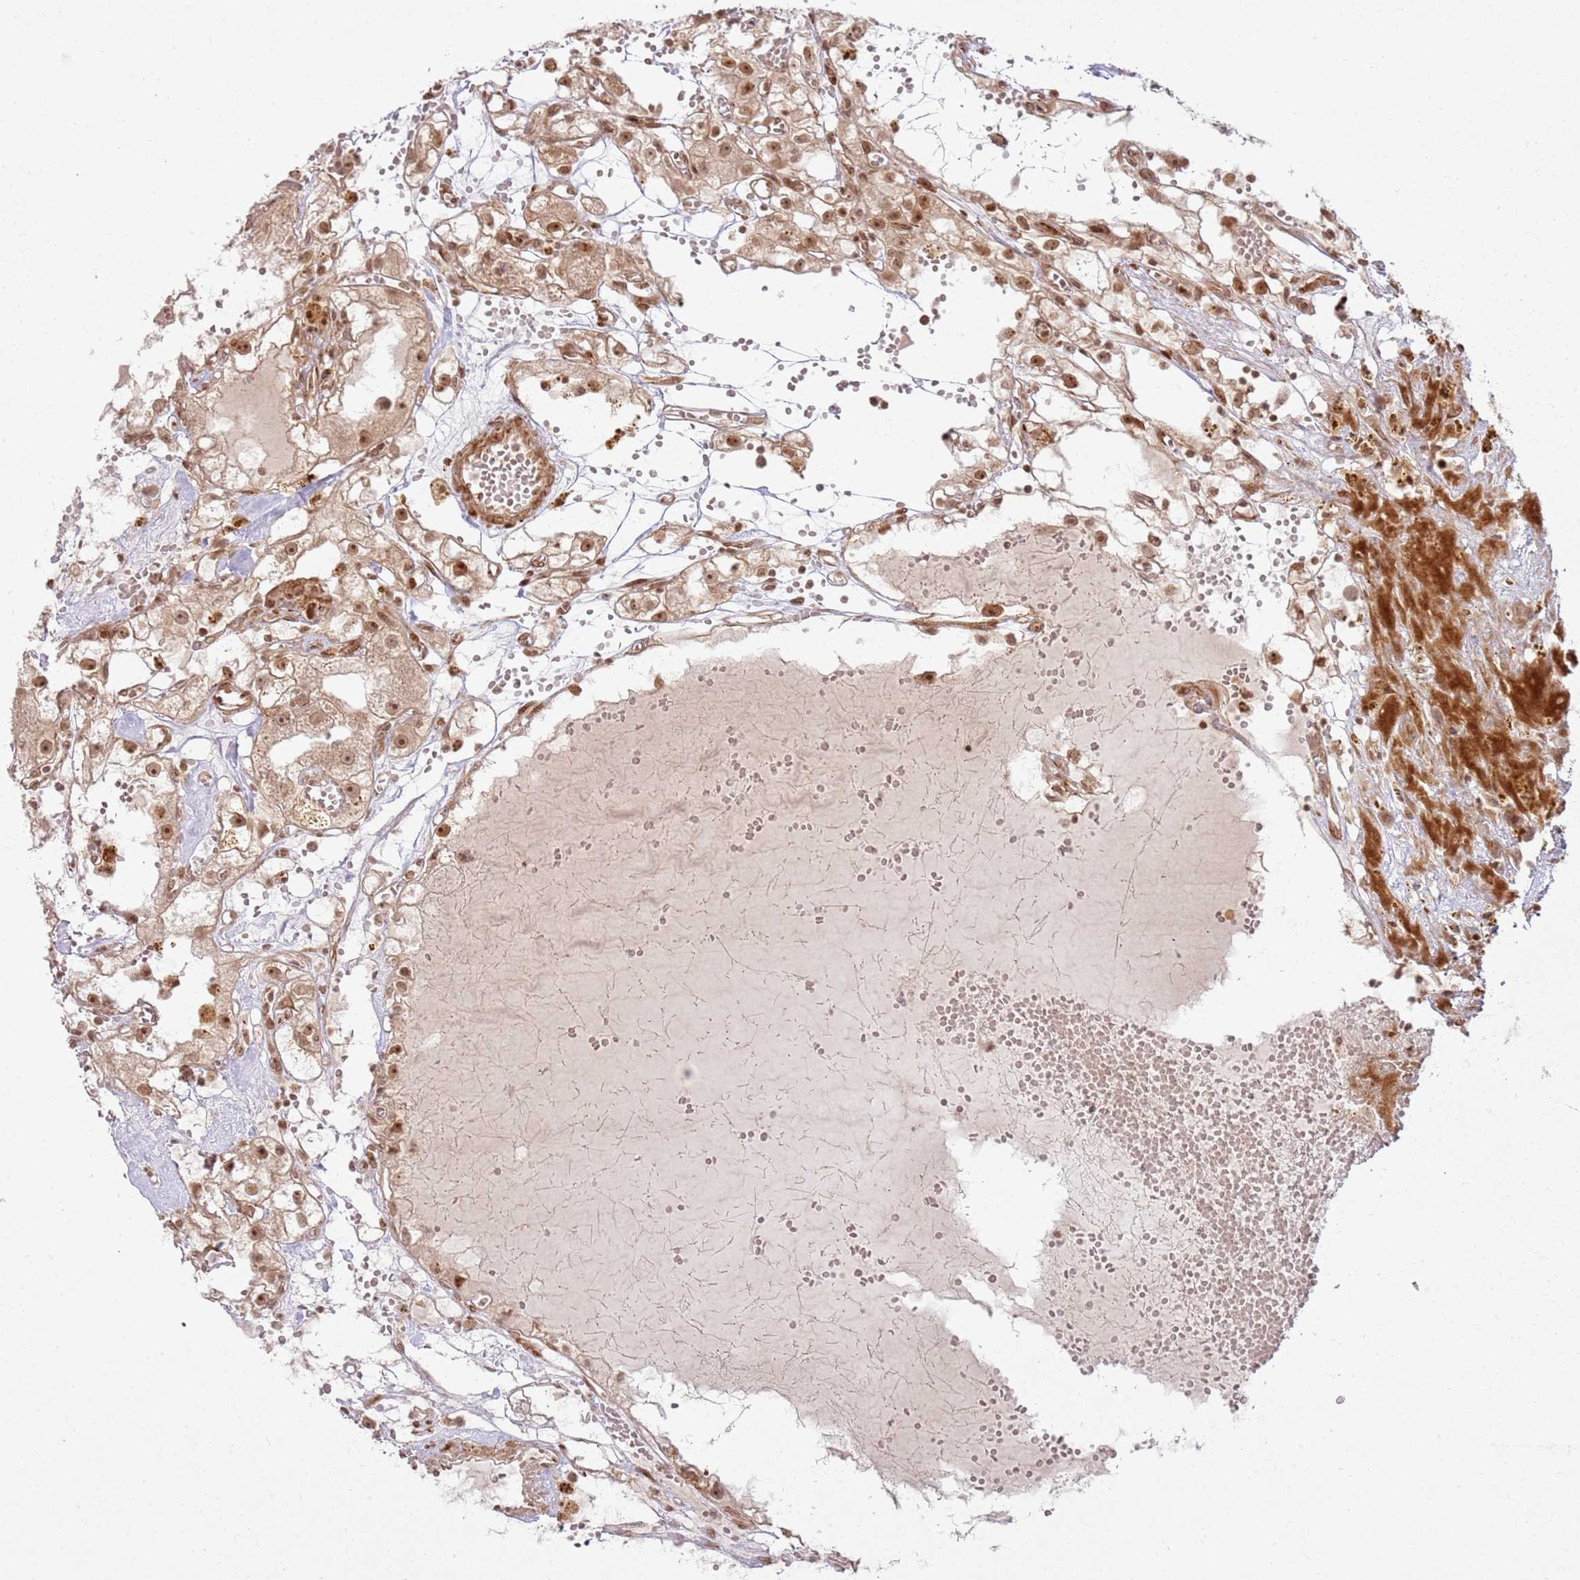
{"staining": {"intensity": "moderate", "quantity": ">75%", "location": "cytoplasmic/membranous,nuclear"}, "tissue": "renal cancer", "cell_type": "Tumor cells", "image_type": "cancer", "snomed": [{"axis": "morphology", "description": "Adenocarcinoma, NOS"}, {"axis": "topography", "description": "Kidney"}], "caption": "High-power microscopy captured an IHC histopathology image of renal cancer (adenocarcinoma), revealing moderate cytoplasmic/membranous and nuclear positivity in approximately >75% of tumor cells.", "gene": "KLHL36", "patient": {"sex": "male", "age": 56}}